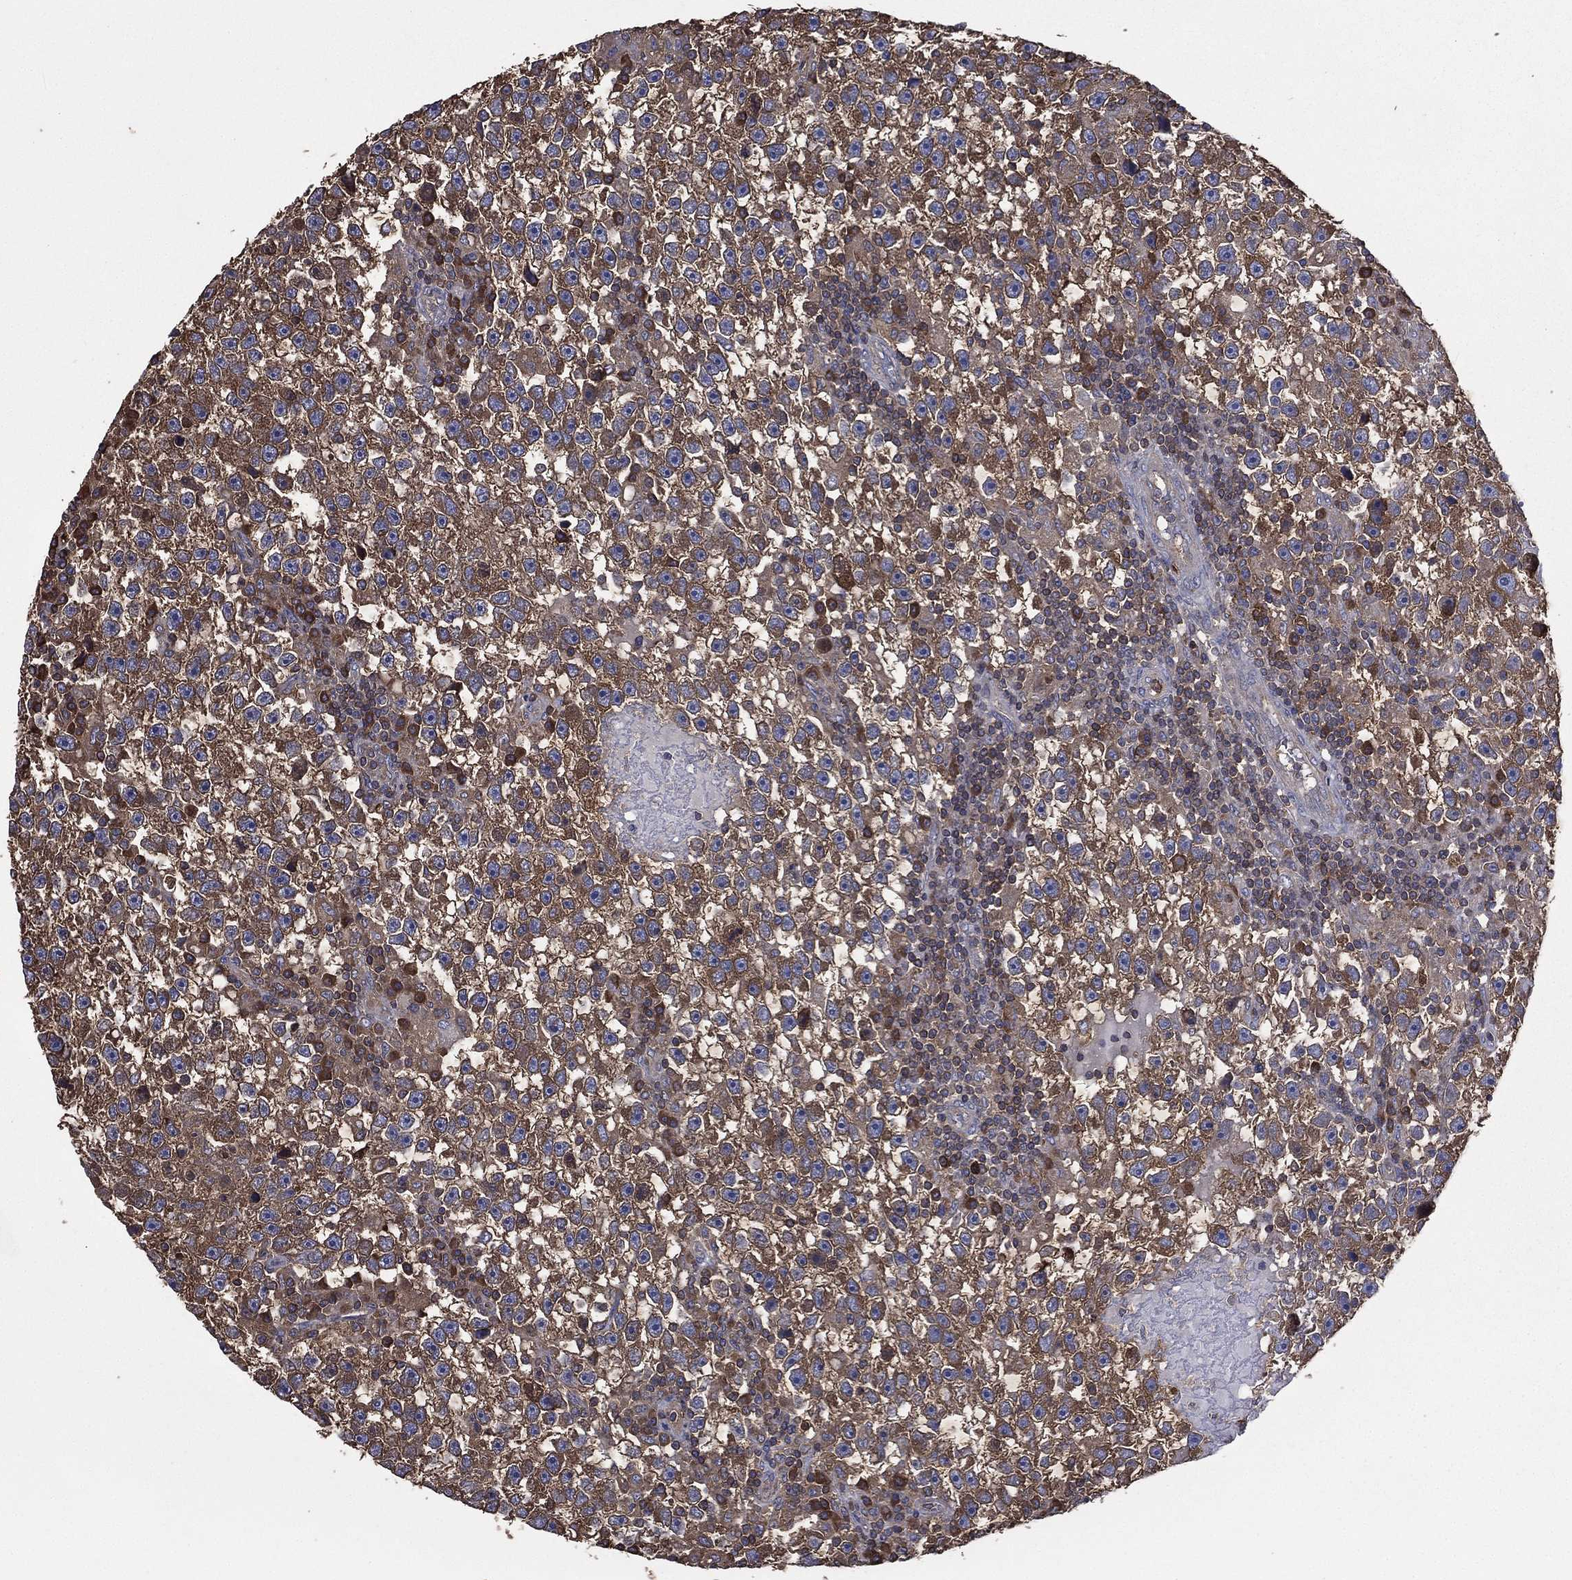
{"staining": {"intensity": "moderate", "quantity": ">75%", "location": "cytoplasmic/membranous"}, "tissue": "testis cancer", "cell_type": "Tumor cells", "image_type": "cancer", "snomed": [{"axis": "morphology", "description": "Seminoma, NOS"}, {"axis": "topography", "description": "Testis"}], "caption": "Protein staining of testis cancer (seminoma) tissue reveals moderate cytoplasmic/membranous positivity in approximately >75% of tumor cells. The staining was performed using DAB (3,3'-diaminobenzidine) to visualize the protein expression in brown, while the nuclei were stained in blue with hematoxylin (Magnification: 20x).", "gene": "SARS1", "patient": {"sex": "male", "age": 47}}